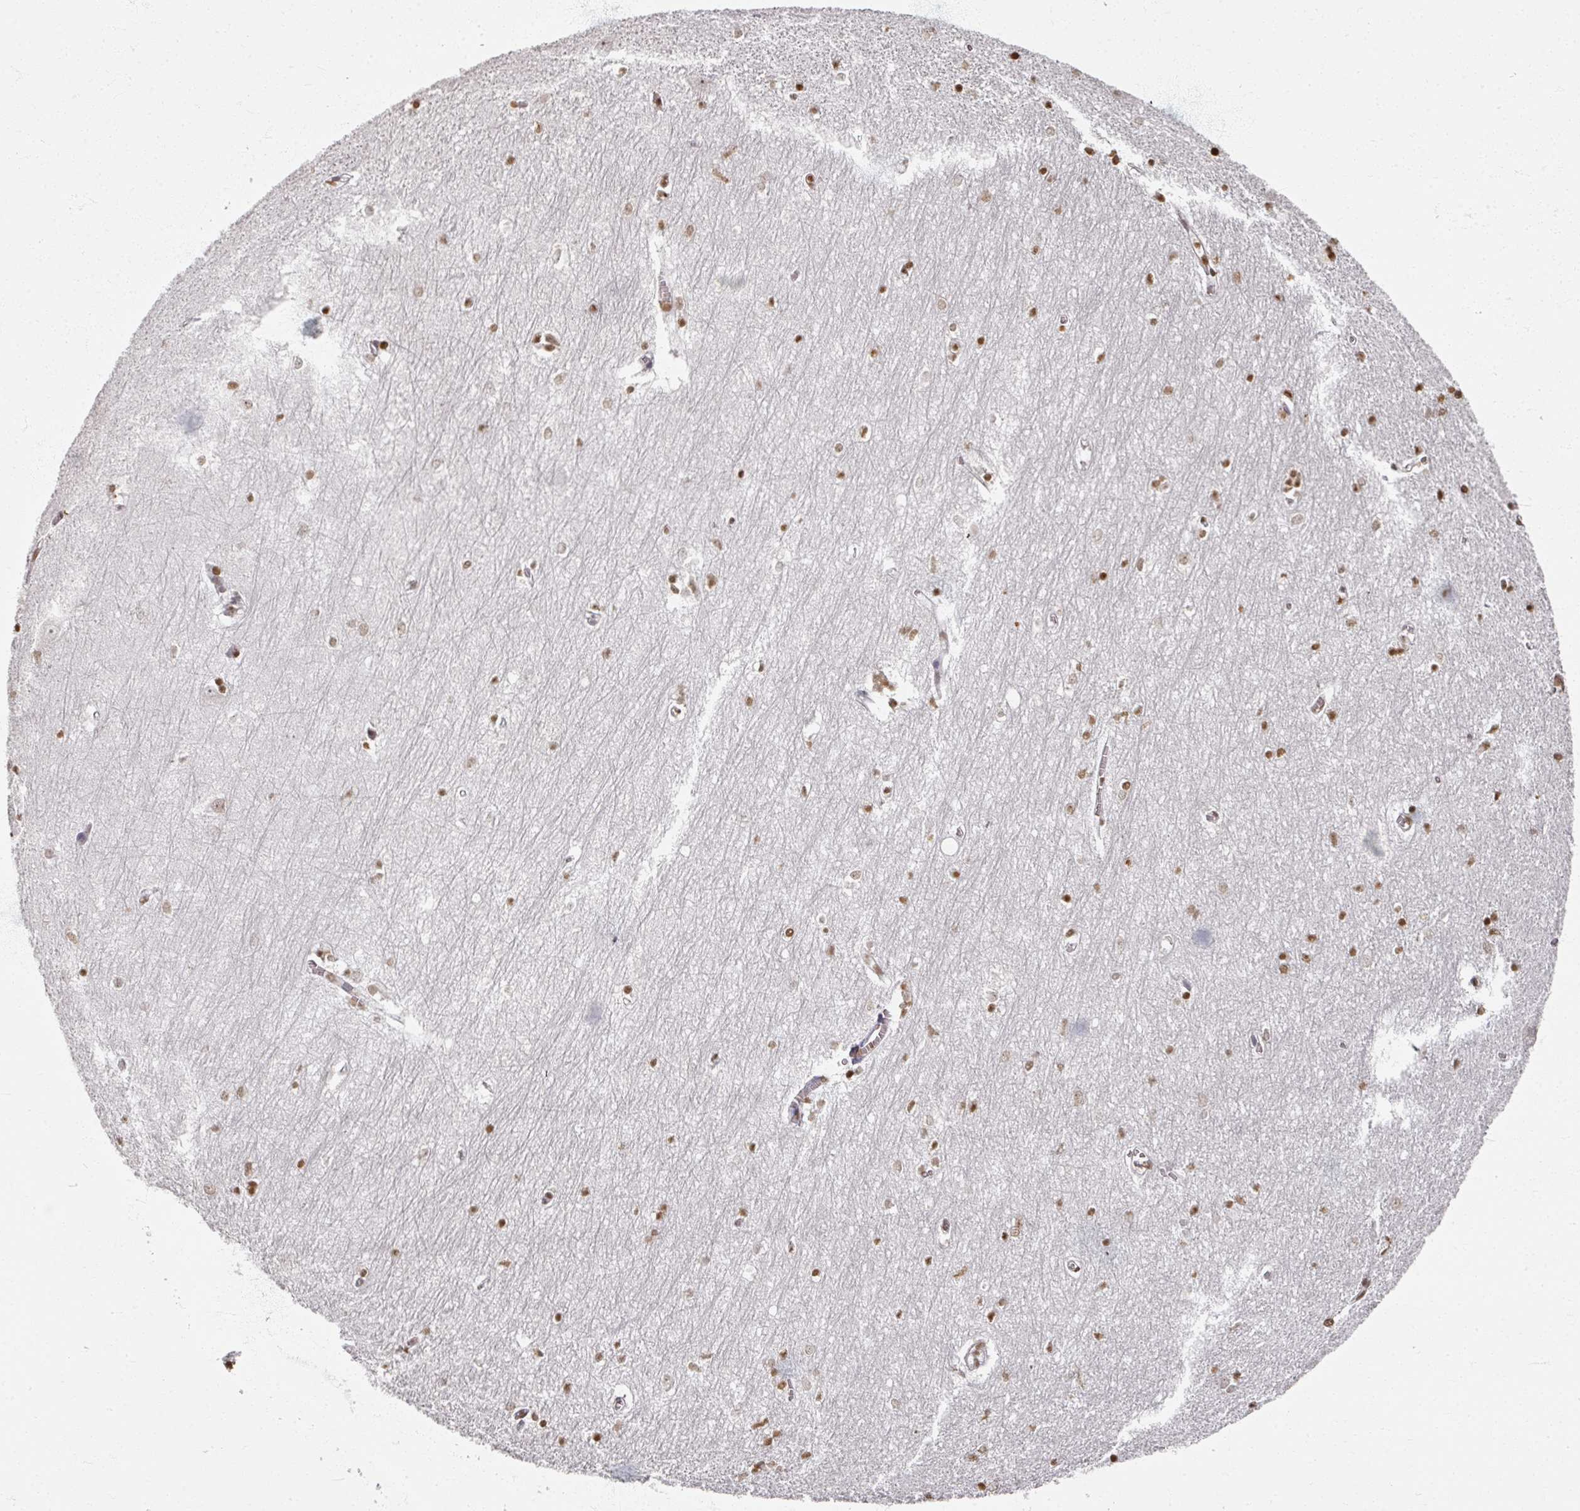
{"staining": {"intensity": "strong", "quantity": "25%-75%", "location": "nuclear"}, "tissue": "hippocampus", "cell_type": "Glial cells", "image_type": "normal", "snomed": [{"axis": "morphology", "description": "Normal tissue, NOS"}, {"axis": "topography", "description": "Hippocampus"}], "caption": "Brown immunohistochemical staining in normal human hippocampus reveals strong nuclear expression in approximately 25%-75% of glial cells.", "gene": "DCUN1D5", "patient": {"sex": "female", "age": 64}}